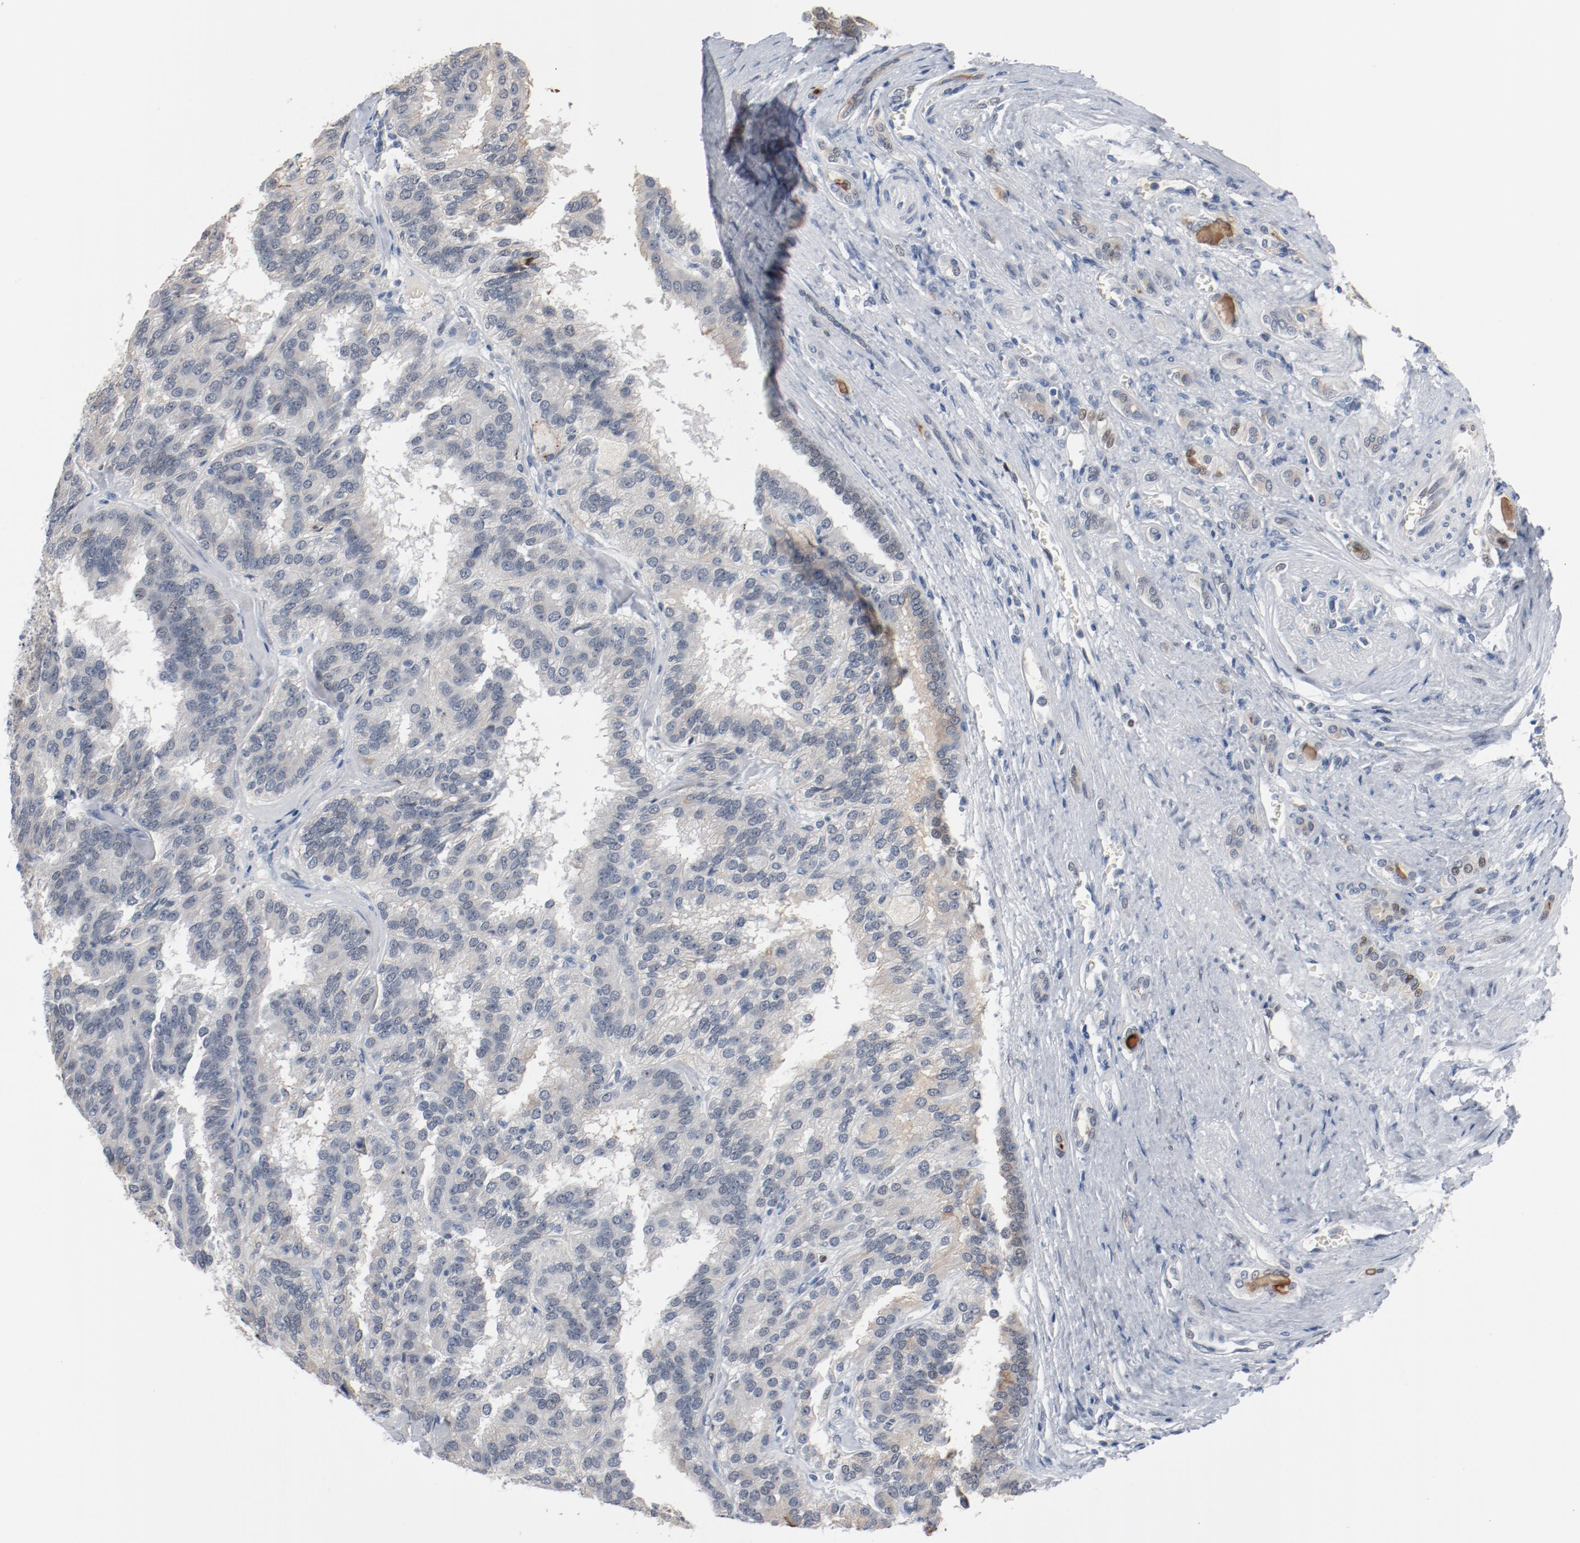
{"staining": {"intensity": "negative", "quantity": "none", "location": "none"}, "tissue": "renal cancer", "cell_type": "Tumor cells", "image_type": "cancer", "snomed": [{"axis": "morphology", "description": "Adenocarcinoma, NOS"}, {"axis": "topography", "description": "Kidney"}], "caption": "The IHC micrograph has no significant positivity in tumor cells of renal adenocarcinoma tissue. Nuclei are stained in blue.", "gene": "FOXP1", "patient": {"sex": "male", "age": 46}}